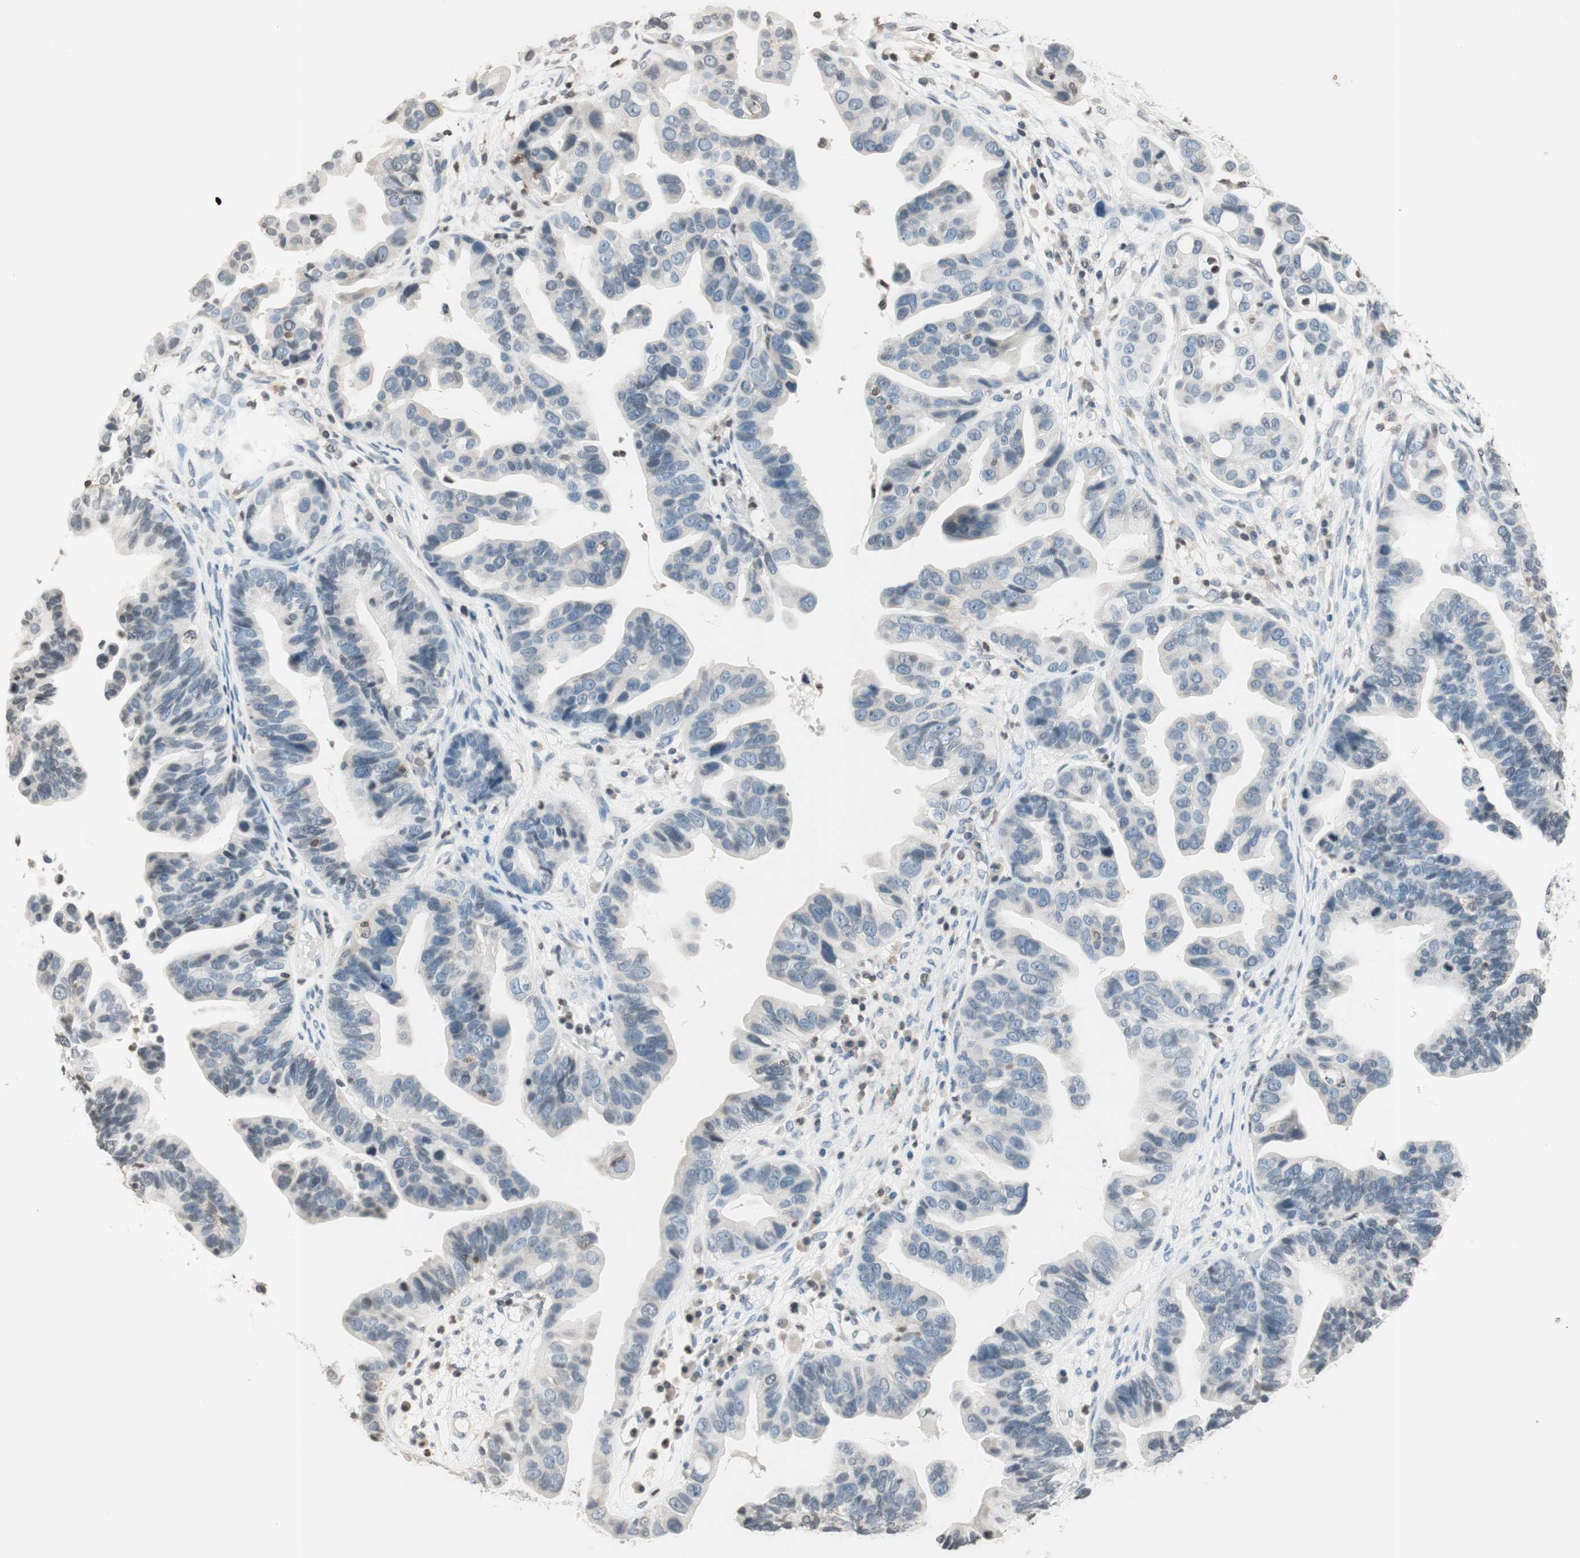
{"staining": {"intensity": "negative", "quantity": "none", "location": "none"}, "tissue": "ovarian cancer", "cell_type": "Tumor cells", "image_type": "cancer", "snomed": [{"axis": "morphology", "description": "Cystadenocarcinoma, serous, NOS"}, {"axis": "topography", "description": "Ovary"}], "caption": "Immunohistochemical staining of human ovarian cancer displays no significant expression in tumor cells. (Stains: DAB (3,3'-diaminobenzidine) immunohistochemistry with hematoxylin counter stain, Microscopy: brightfield microscopy at high magnification).", "gene": "WIPF1", "patient": {"sex": "female", "age": 56}}